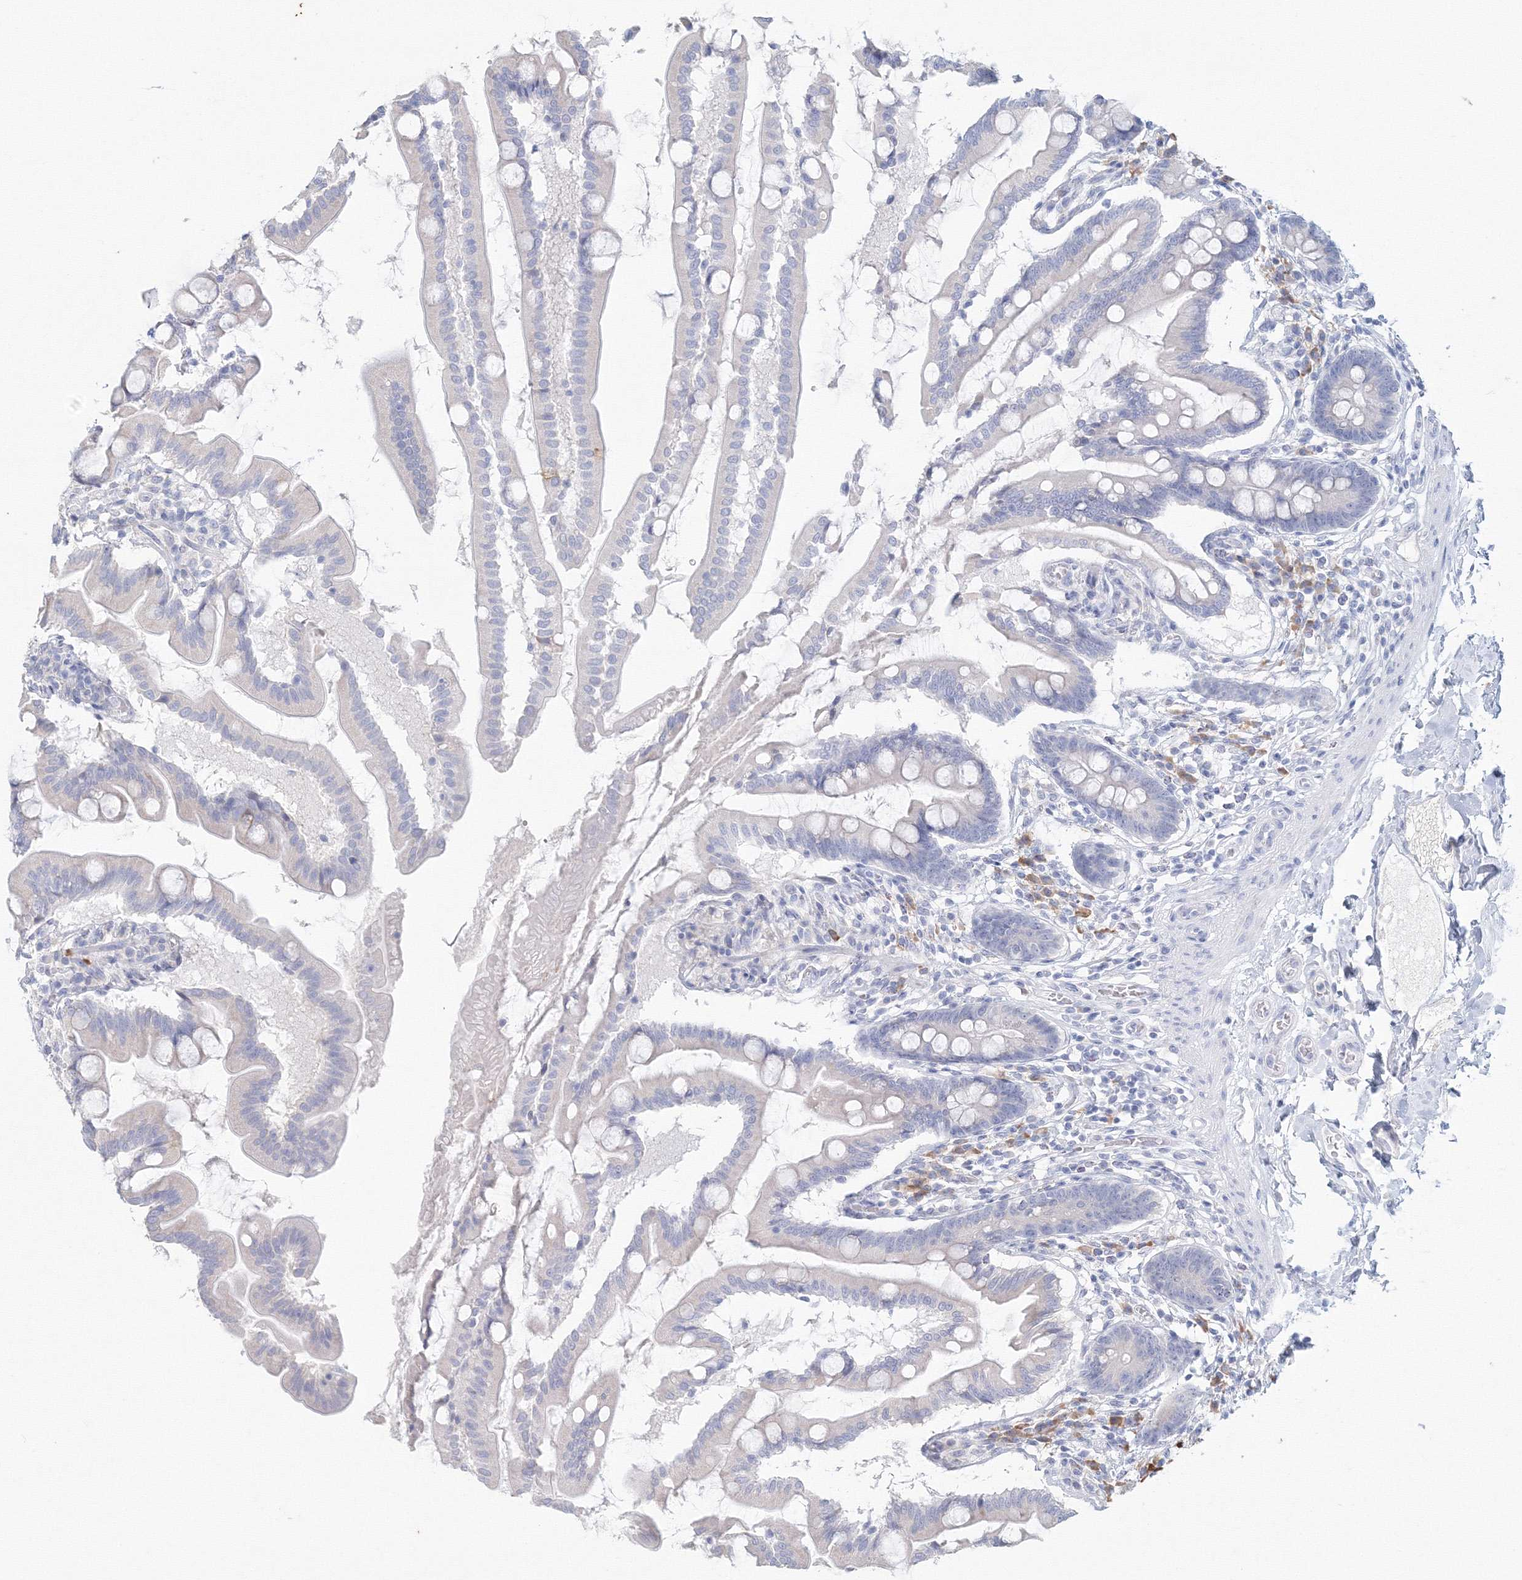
{"staining": {"intensity": "negative", "quantity": "none", "location": "none"}, "tissue": "small intestine", "cell_type": "Glandular cells", "image_type": "normal", "snomed": [{"axis": "morphology", "description": "Normal tissue, NOS"}, {"axis": "topography", "description": "Small intestine"}], "caption": "A photomicrograph of human small intestine is negative for staining in glandular cells. (Brightfield microscopy of DAB immunohistochemistry at high magnification).", "gene": "VSIG1", "patient": {"sex": "female", "age": 56}}